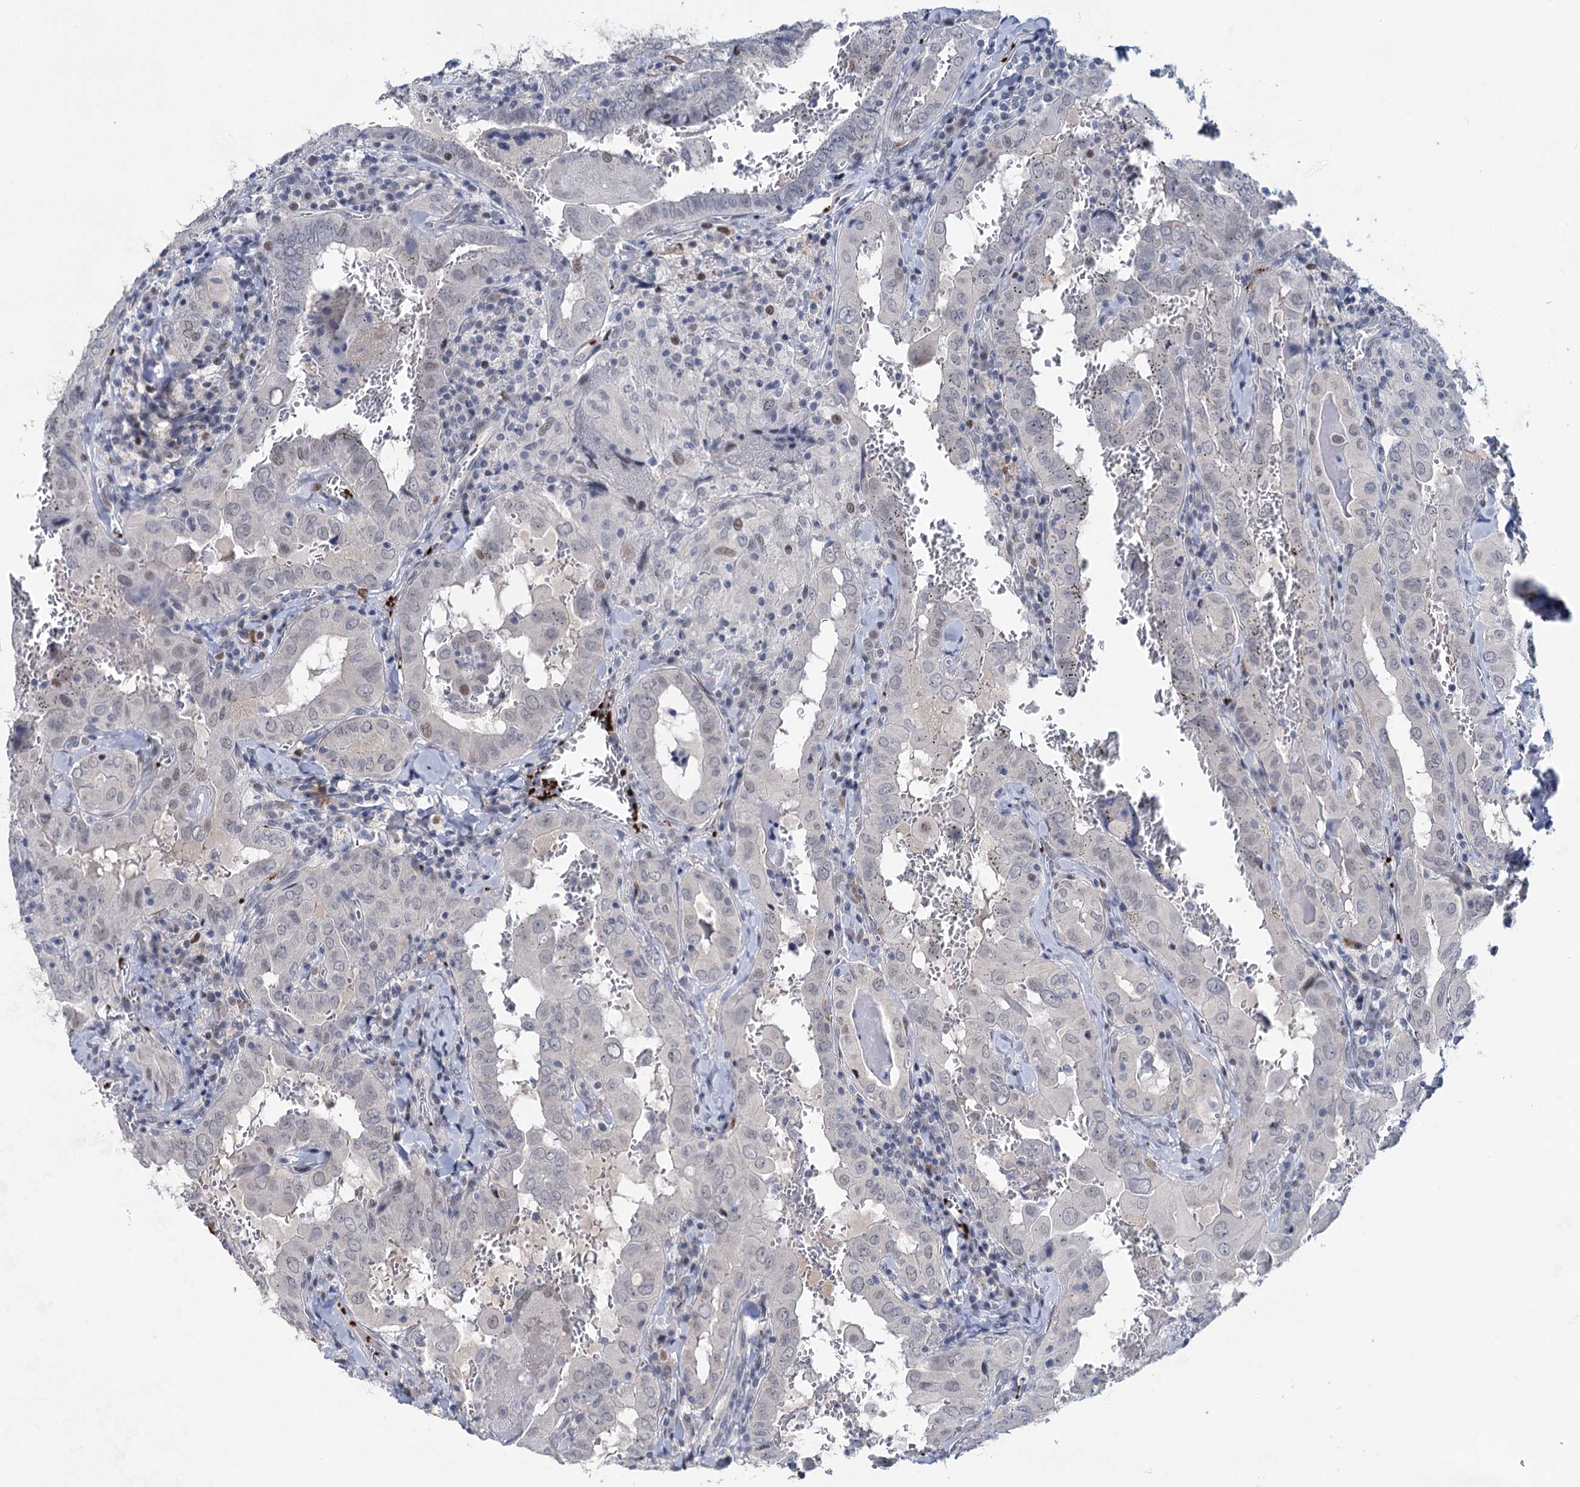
{"staining": {"intensity": "negative", "quantity": "none", "location": "none"}, "tissue": "thyroid cancer", "cell_type": "Tumor cells", "image_type": "cancer", "snomed": [{"axis": "morphology", "description": "Papillary adenocarcinoma, NOS"}, {"axis": "topography", "description": "Thyroid gland"}], "caption": "Thyroid cancer was stained to show a protein in brown. There is no significant expression in tumor cells. Nuclei are stained in blue.", "gene": "MON2", "patient": {"sex": "female", "age": 72}}